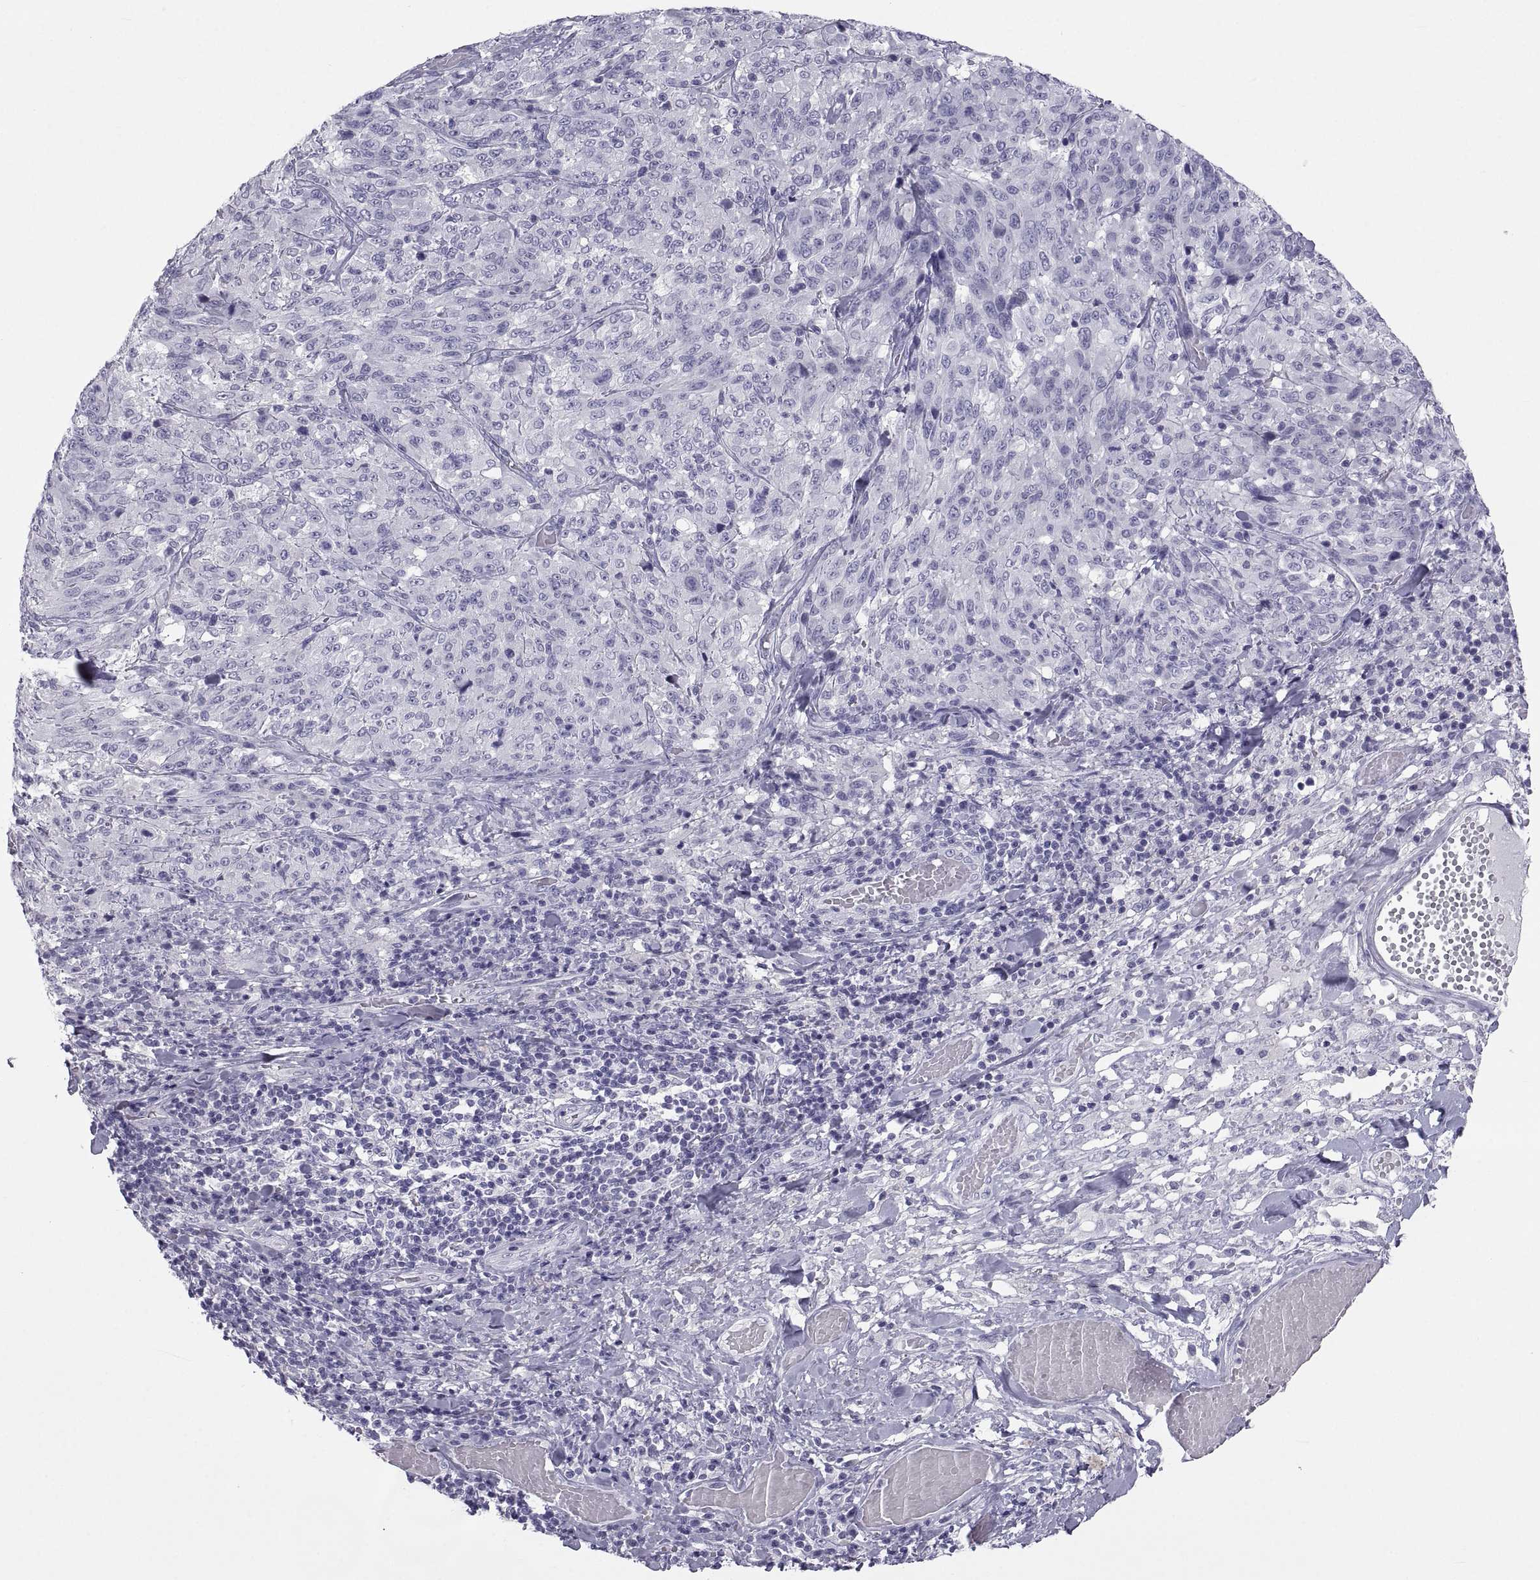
{"staining": {"intensity": "negative", "quantity": "none", "location": "none"}, "tissue": "melanoma", "cell_type": "Tumor cells", "image_type": "cancer", "snomed": [{"axis": "morphology", "description": "Malignant melanoma, NOS"}, {"axis": "topography", "description": "Skin"}], "caption": "An image of human melanoma is negative for staining in tumor cells.", "gene": "PCSK1N", "patient": {"sex": "female", "age": 91}}